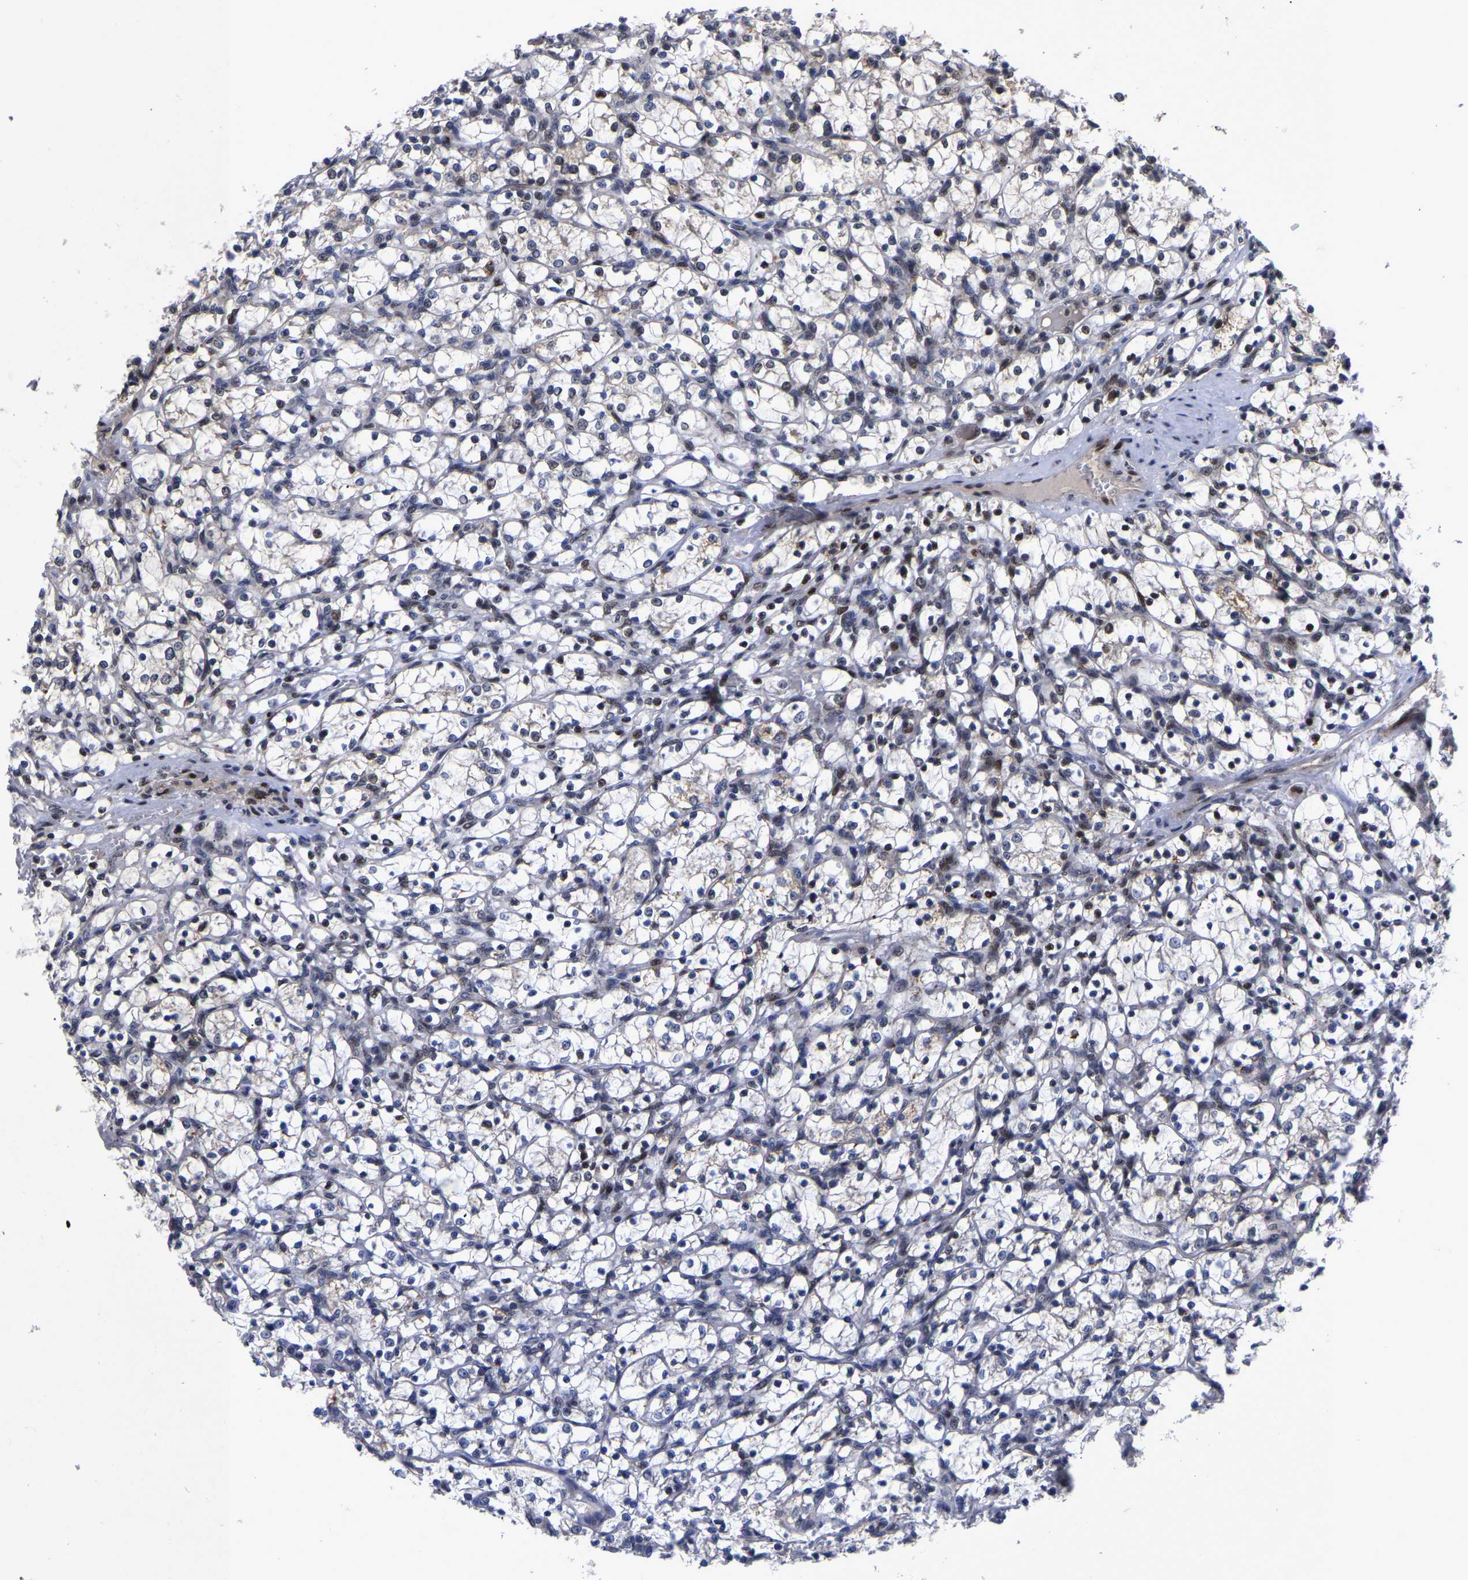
{"staining": {"intensity": "negative", "quantity": "none", "location": "none"}, "tissue": "renal cancer", "cell_type": "Tumor cells", "image_type": "cancer", "snomed": [{"axis": "morphology", "description": "Adenocarcinoma, NOS"}, {"axis": "topography", "description": "Kidney"}], "caption": "High magnification brightfield microscopy of renal cancer (adenocarcinoma) stained with DAB (3,3'-diaminobenzidine) (brown) and counterstained with hematoxylin (blue): tumor cells show no significant staining.", "gene": "JUNB", "patient": {"sex": "female", "age": 69}}